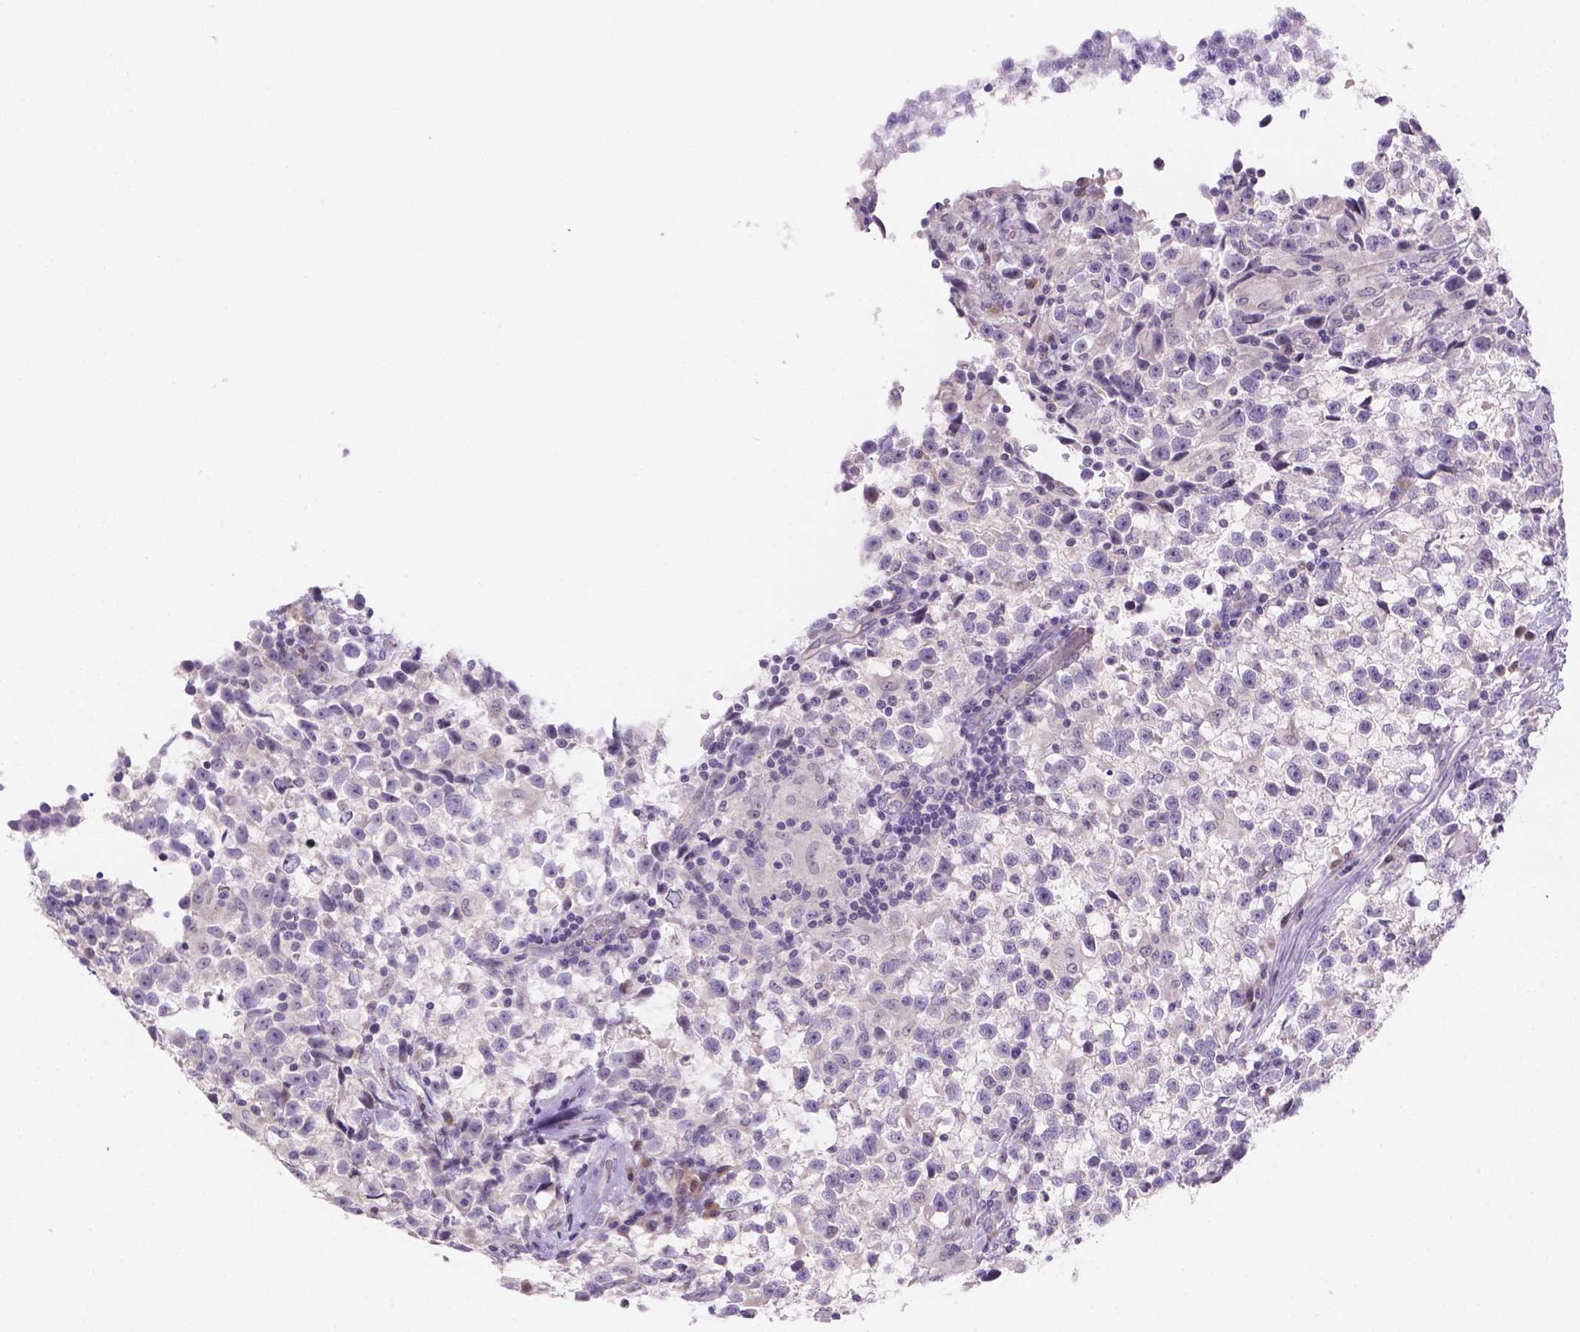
{"staining": {"intensity": "negative", "quantity": "none", "location": "none"}, "tissue": "testis cancer", "cell_type": "Tumor cells", "image_type": "cancer", "snomed": [{"axis": "morphology", "description": "Seminoma, NOS"}, {"axis": "topography", "description": "Testis"}], "caption": "A photomicrograph of testis cancer (seminoma) stained for a protein shows no brown staining in tumor cells.", "gene": "CD96", "patient": {"sex": "male", "age": 31}}